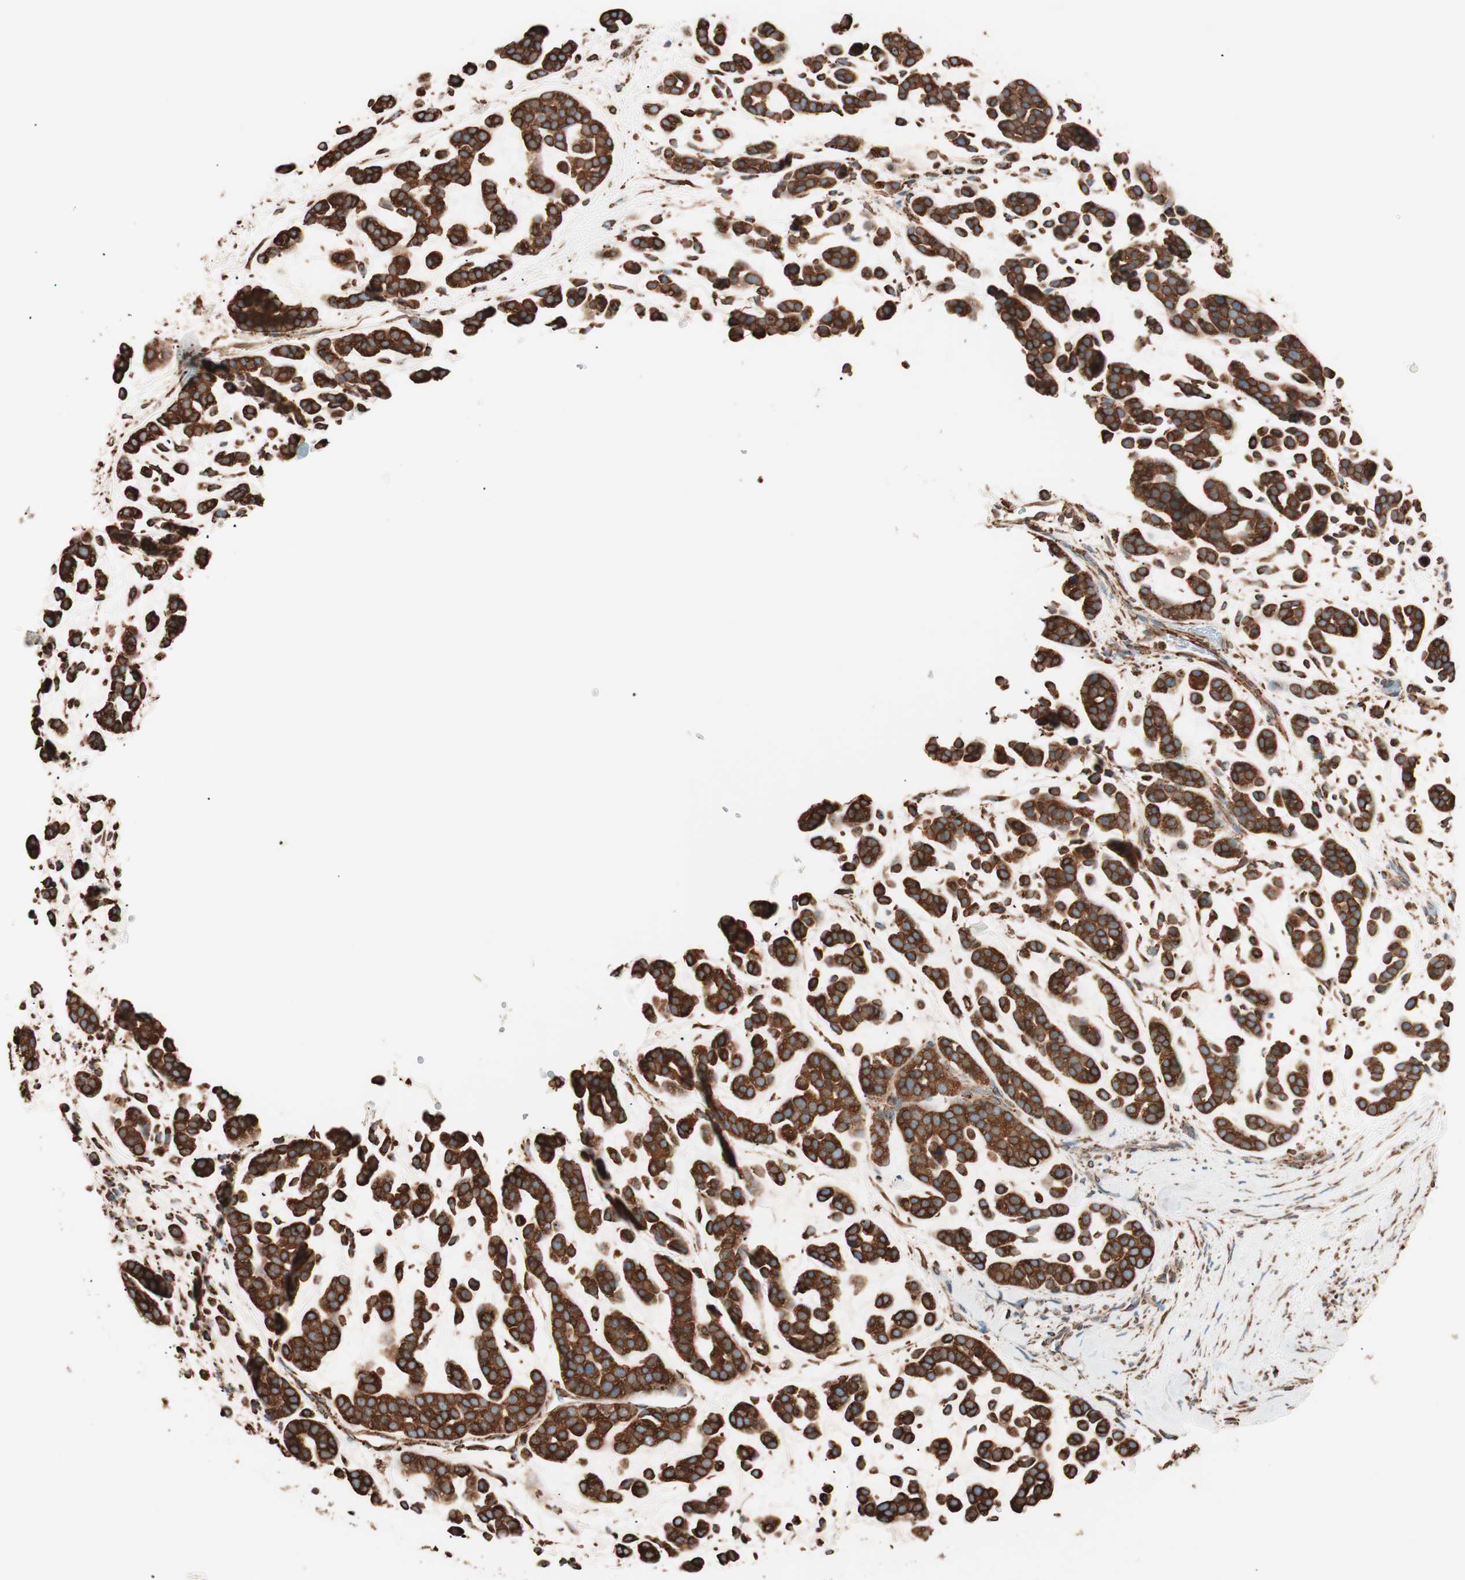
{"staining": {"intensity": "strong", "quantity": ">75%", "location": "cytoplasmic/membranous"}, "tissue": "head and neck cancer", "cell_type": "Tumor cells", "image_type": "cancer", "snomed": [{"axis": "morphology", "description": "Adenocarcinoma, NOS"}, {"axis": "morphology", "description": "Adenoma, NOS"}, {"axis": "topography", "description": "Head-Neck"}], "caption": "Tumor cells demonstrate high levels of strong cytoplasmic/membranous staining in approximately >75% of cells in adenoma (head and neck). (IHC, brightfield microscopy, high magnification).", "gene": "VEGFA", "patient": {"sex": "female", "age": 55}}